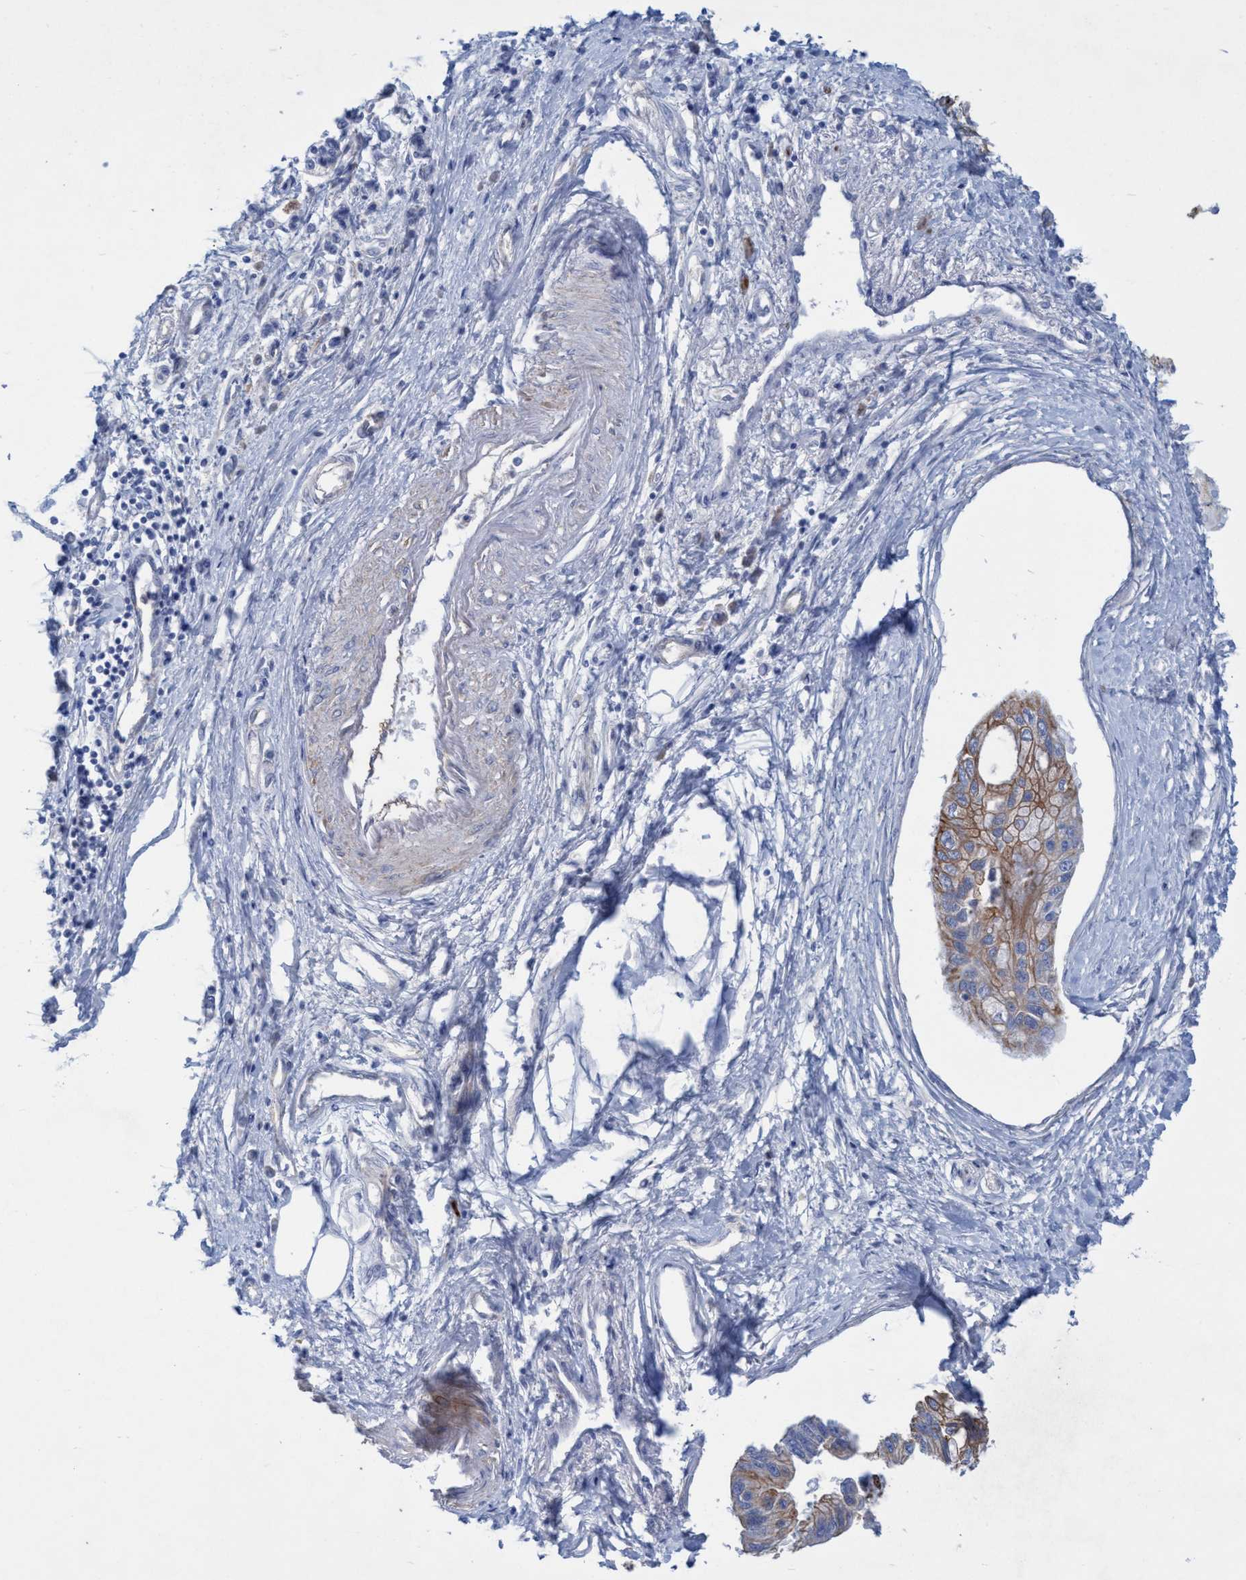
{"staining": {"intensity": "moderate", "quantity": "<25%", "location": "cytoplasmic/membranous"}, "tissue": "pancreatic cancer", "cell_type": "Tumor cells", "image_type": "cancer", "snomed": [{"axis": "morphology", "description": "Adenocarcinoma, NOS"}, {"axis": "topography", "description": "Pancreas"}], "caption": "Protein analysis of pancreatic cancer (adenocarcinoma) tissue shows moderate cytoplasmic/membranous positivity in about <25% of tumor cells. (Stains: DAB (3,3'-diaminobenzidine) in brown, nuclei in blue, Microscopy: brightfield microscopy at high magnification).", "gene": "GULP1", "patient": {"sex": "female", "age": 77}}